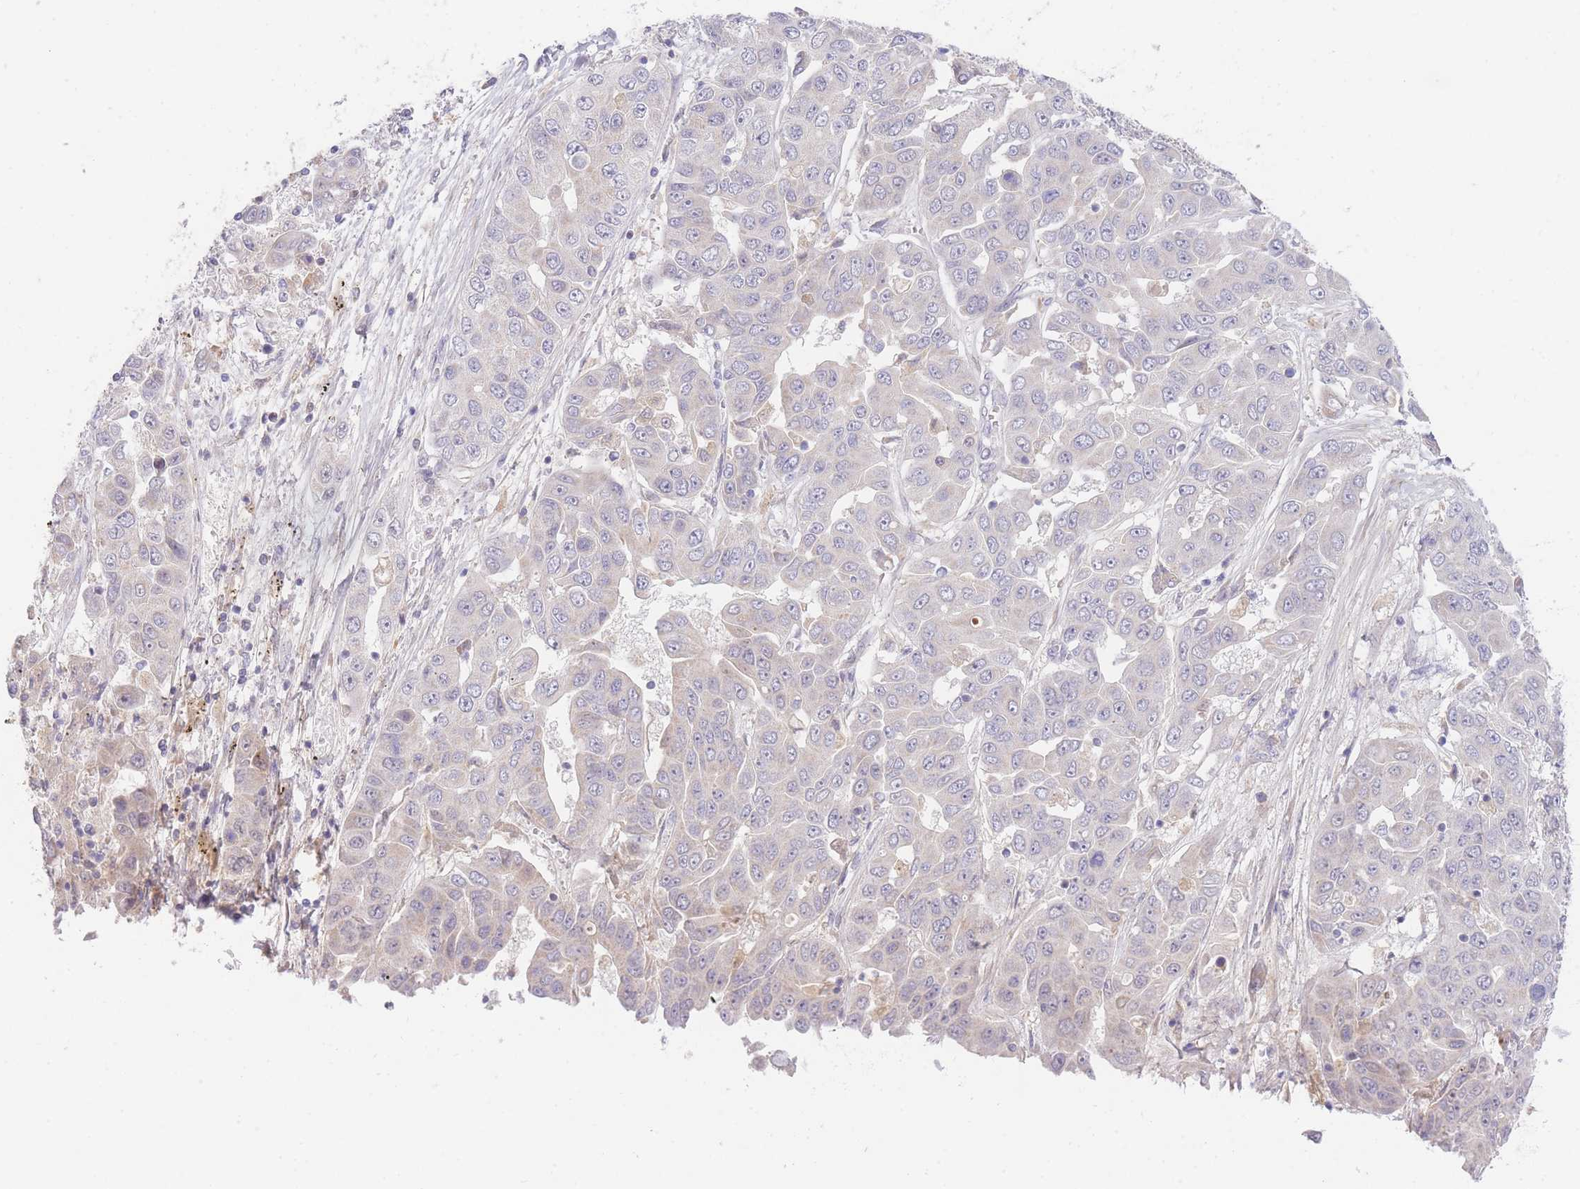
{"staining": {"intensity": "negative", "quantity": "none", "location": "none"}, "tissue": "liver cancer", "cell_type": "Tumor cells", "image_type": "cancer", "snomed": [{"axis": "morphology", "description": "Cholangiocarcinoma"}, {"axis": "topography", "description": "Liver"}], "caption": "There is no significant staining in tumor cells of liver cancer. (DAB (3,3'-diaminobenzidine) IHC visualized using brightfield microscopy, high magnification).", "gene": "SLC25A33", "patient": {"sex": "female", "age": 52}}